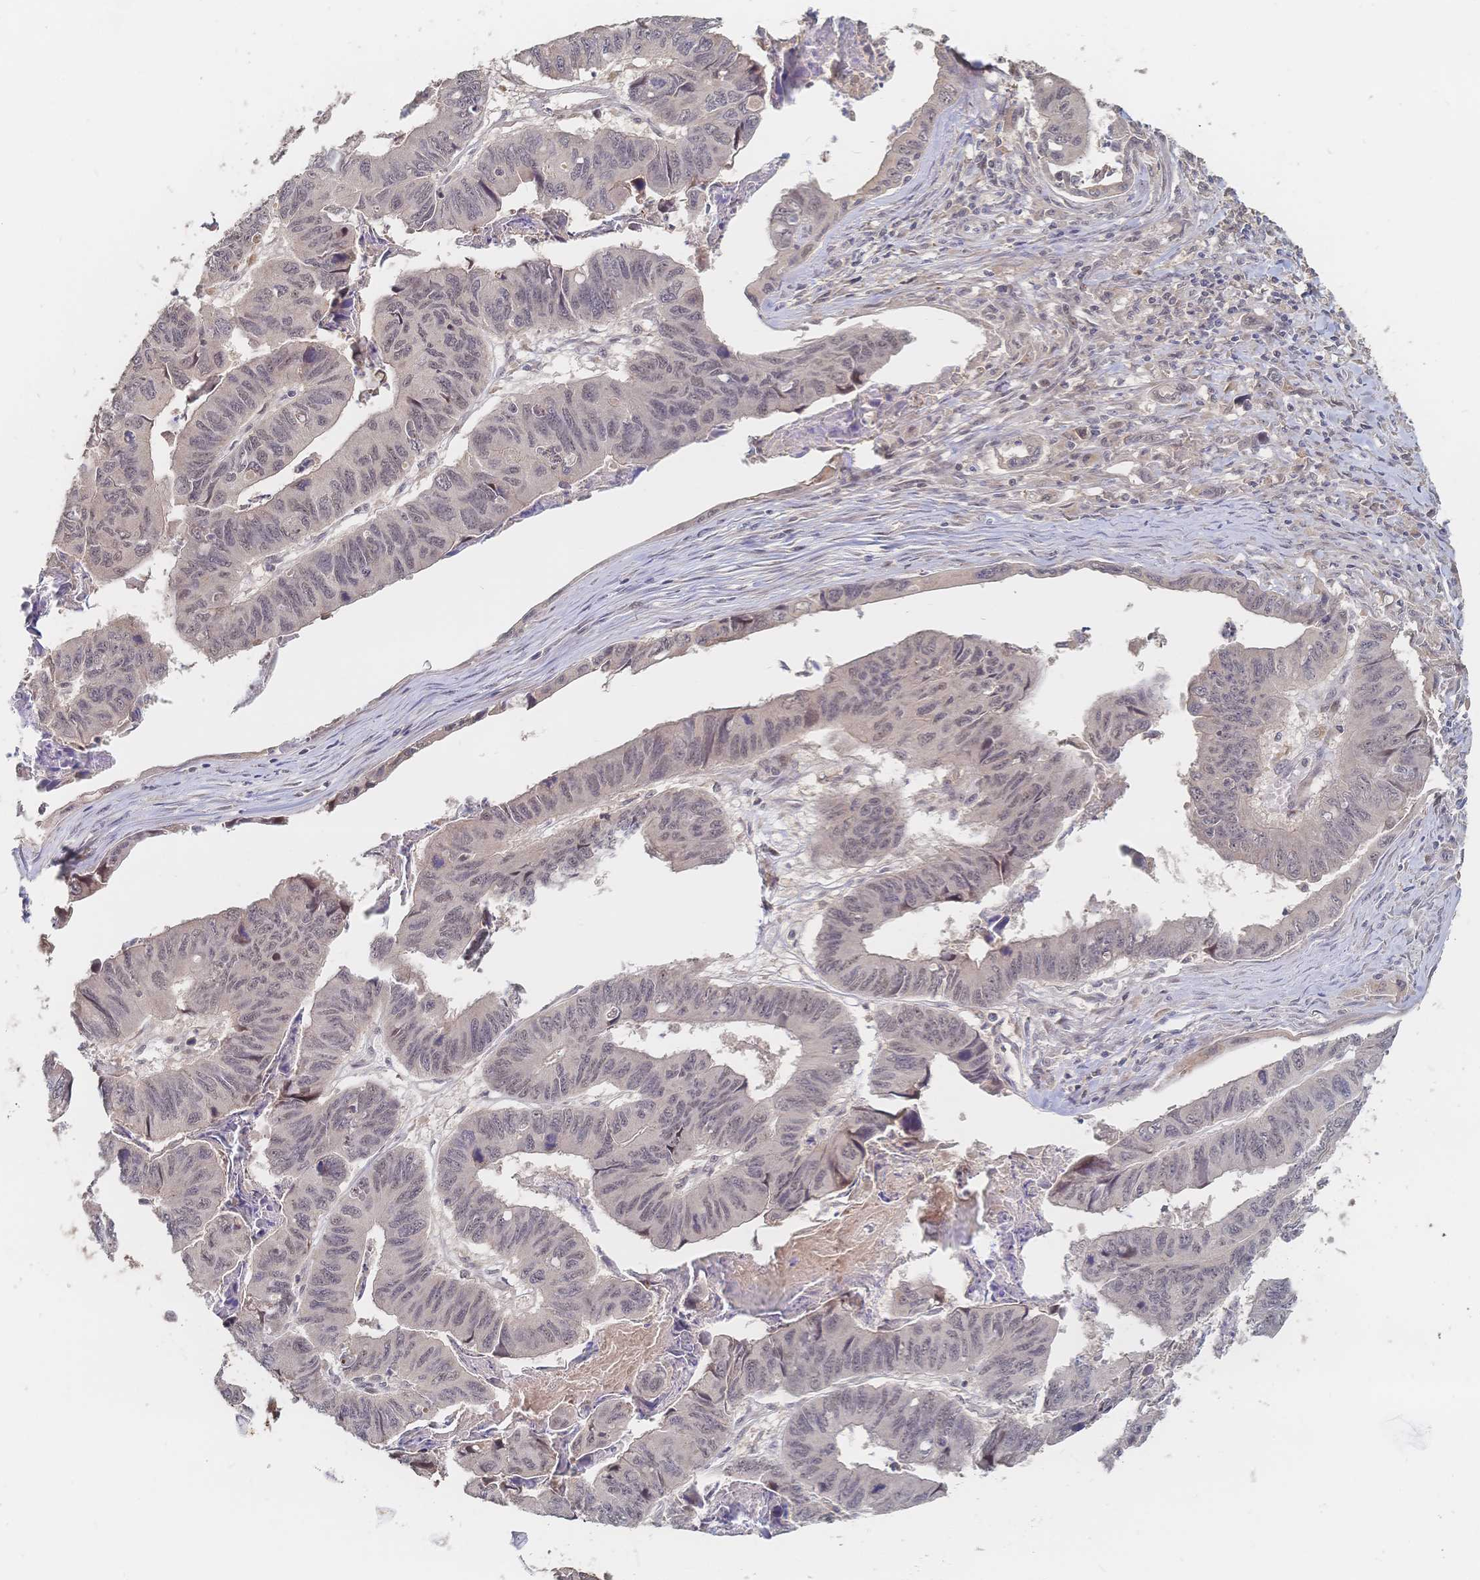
{"staining": {"intensity": "weak", "quantity": "<25%", "location": "nuclear"}, "tissue": "stomach cancer", "cell_type": "Tumor cells", "image_type": "cancer", "snomed": [{"axis": "morphology", "description": "Adenocarcinoma, NOS"}, {"axis": "topography", "description": "Stomach, lower"}], "caption": "This is an immunohistochemistry (IHC) image of adenocarcinoma (stomach). There is no positivity in tumor cells.", "gene": "LRP5", "patient": {"sex": "male", "age": 77}}